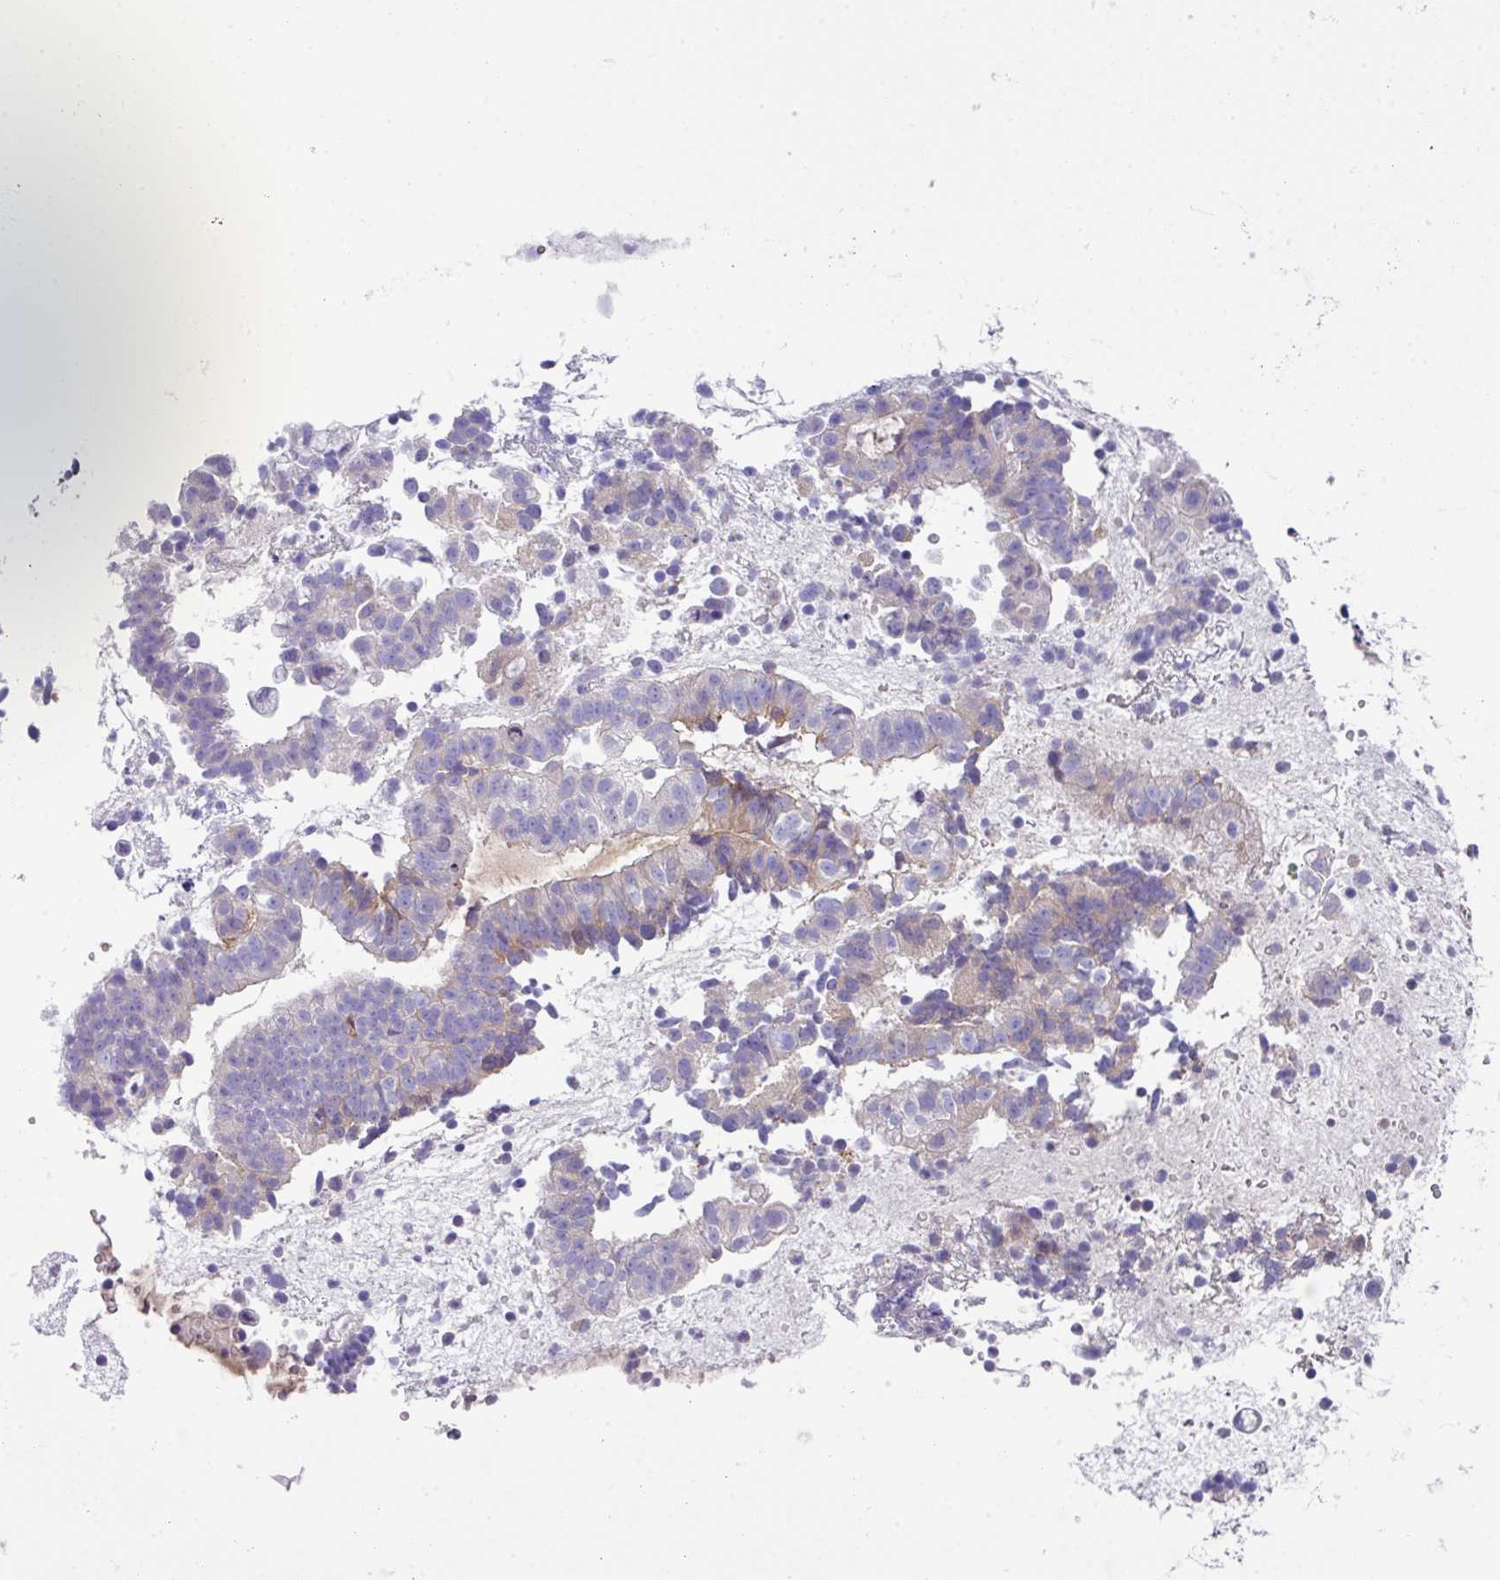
{"staining": {"intensity": "weak", "quantity": "<25%", "location": "cytoplasmic/membranous"}, "tissue": "endometrial cancer", "cell_type": "Tumor cells", "image_type": "cancer", "snomed": [{"axis": "morphology", "description": "Adenocarcinoma, NOS"}, {"axis": "topography", "description": "Endometrium"}], "caption": "A micrograph of endometrial adenocarcinoma stained for a protein demonstrates no brown staining in tumor cells.", "gene": "DNAL1", "patient": {"sex": "female", "age": 76}}